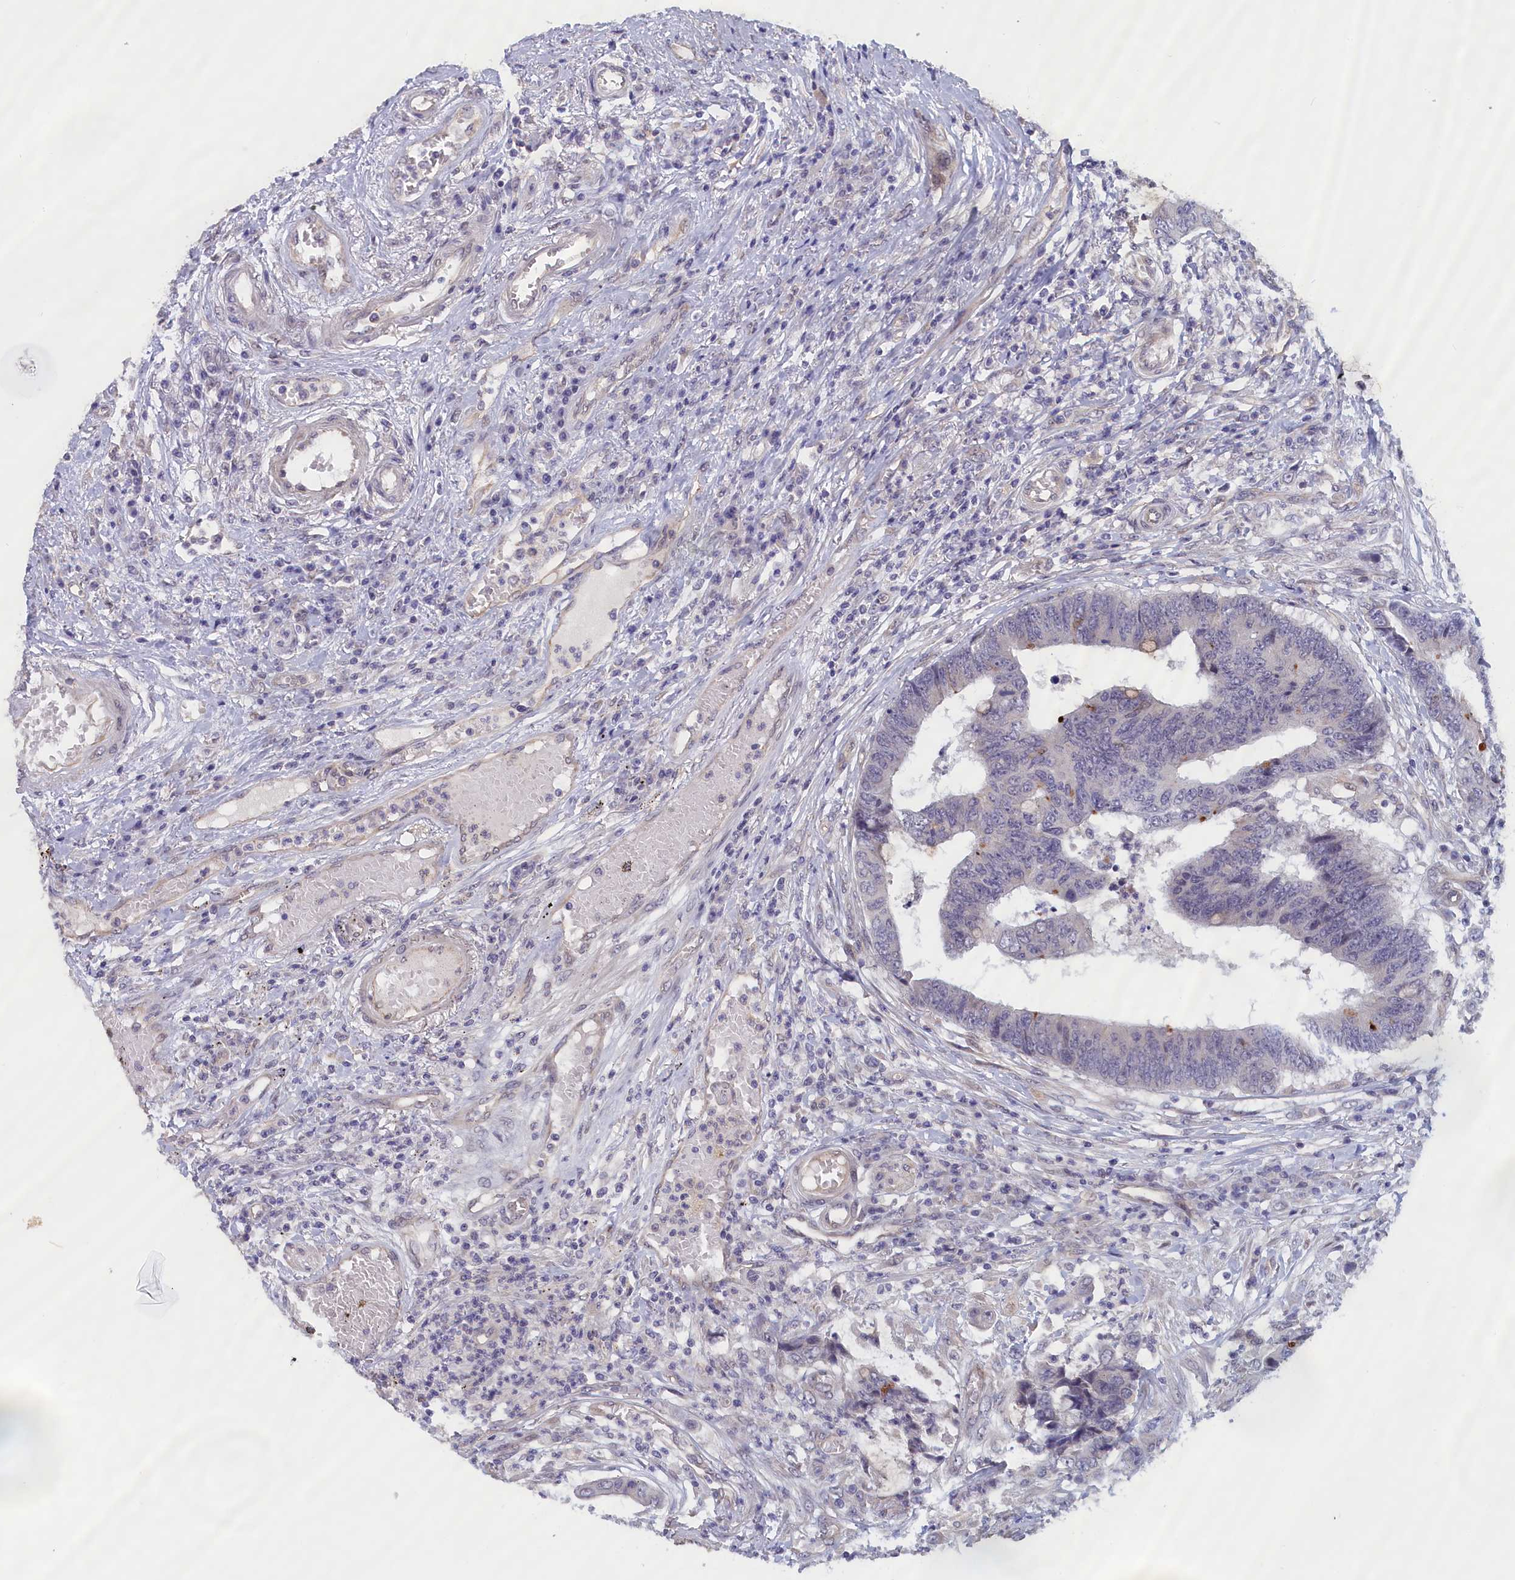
{"staining": {"intensity": "negative", "quantity": "none", "location": "none"}, "tissue": "colorectal cancer", "cell_type": "Tumor cells", "image_type": "cancer", "snomed": [{"axis": "morphology", "description": "Adenocarcinoma, NOS"}, {"axis": "topography", "description": "Rectum"}], "caption": "High power microscopy image of an immunohistochemistry image of colorectal cancer (adenocarcinoma), revealing no significant positivity in tumor cells.", "gene": "IGFALS", "patient": {"sex": "male", "age": 84}}